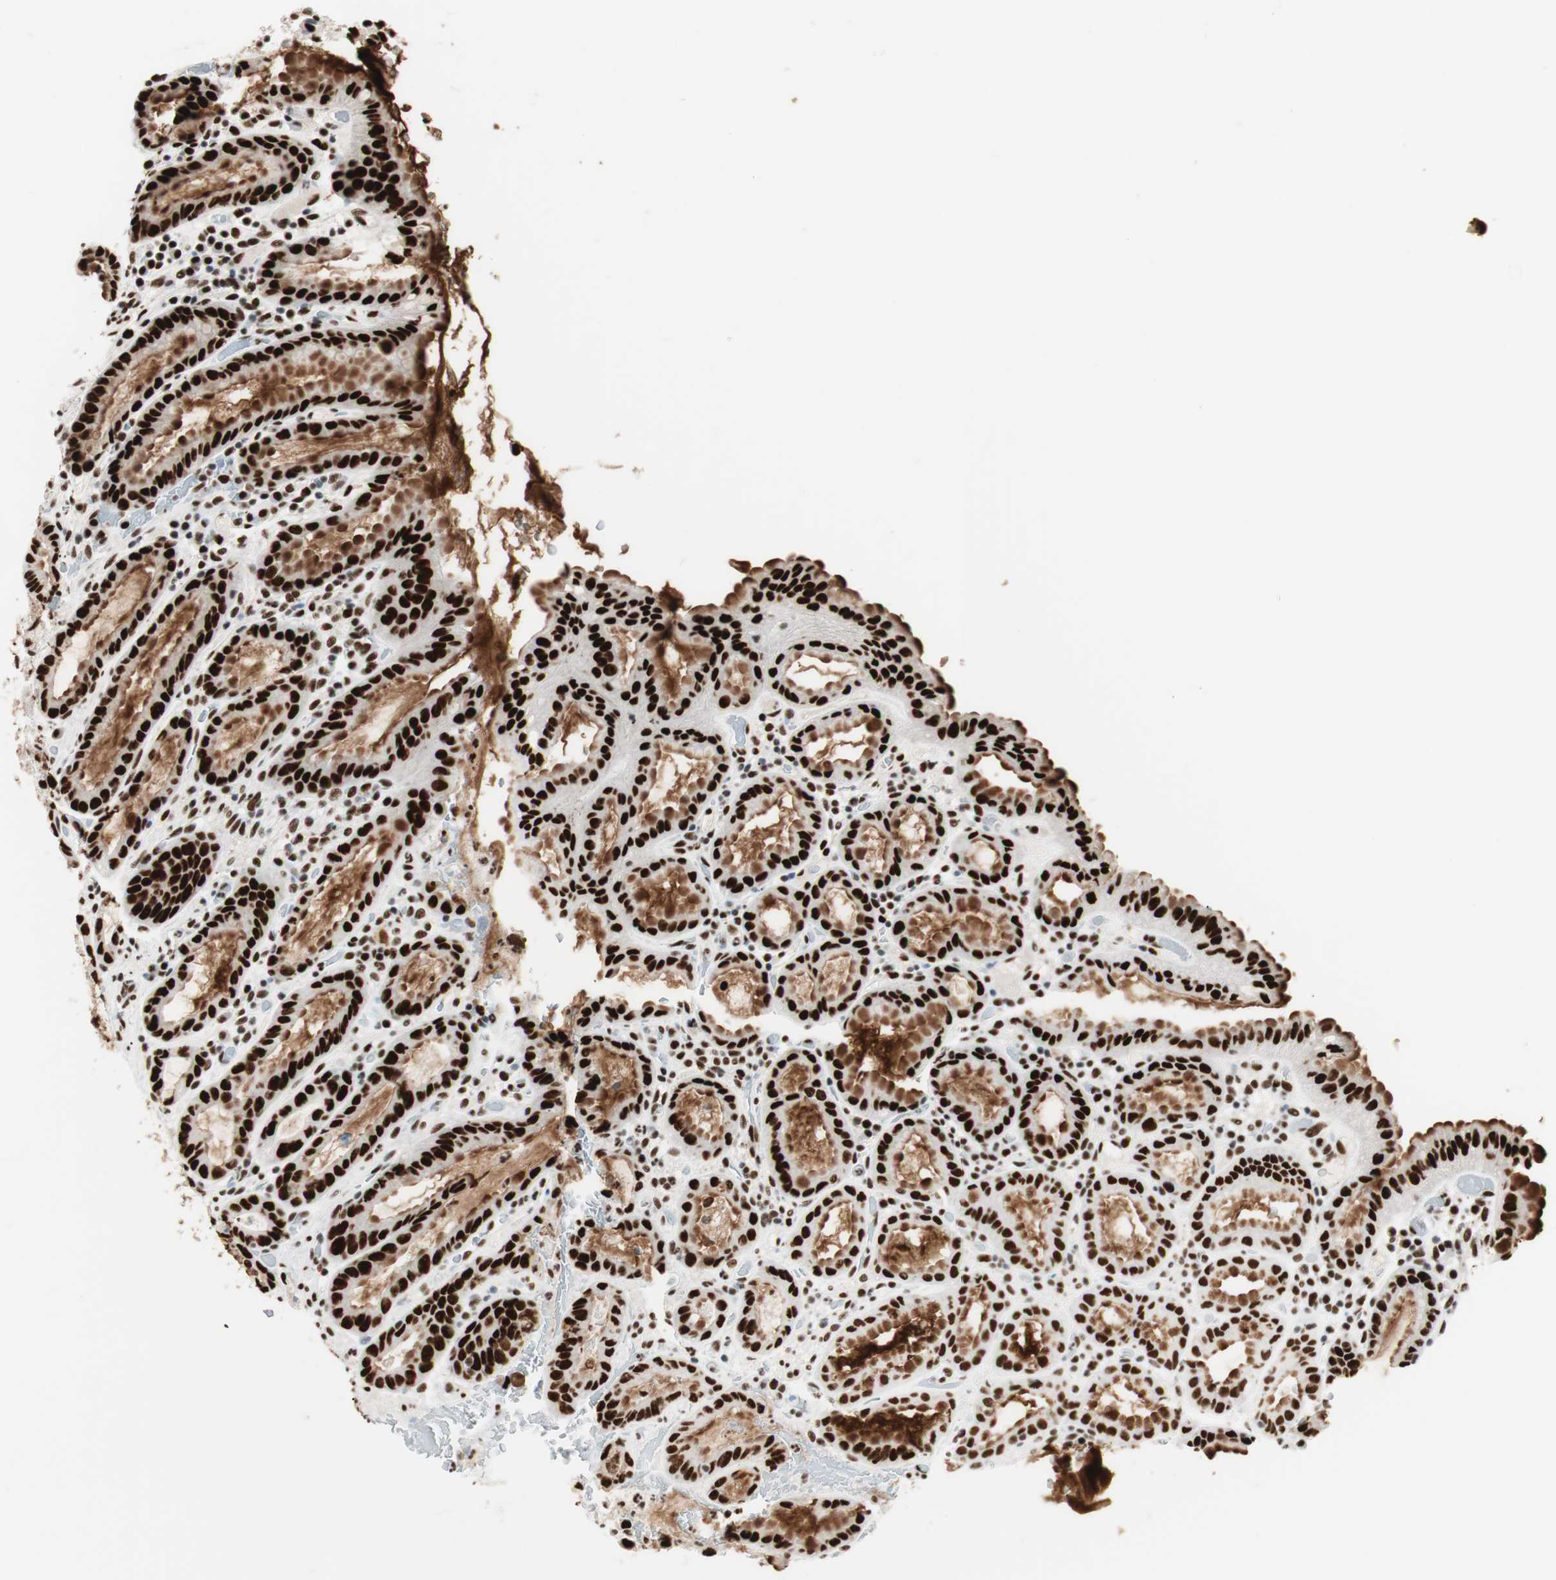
{"staining": {"intensity": "strong", "quantity": ">75%", "location": "cytoplasmic/membranous,nuclear"}, "tissue": "stomach", "cell_type": "Glandular cells", "image_type": "normal", "snomed": [{"axis": "morphology", "description": "Normal tissue, NOS"}, {"axis": "topography", "description": "Stomach, upper"}], "caption": "Immunohistochemical staining of unremarkable stomach displays high levels of strong cytoplasmic/membranous,nuclear expression in about >75% of glandular cells. The staining was performed using DAB, with brown indicating positive protein expression. Nuclei are stained blue with hematoxylin.", "gene": "PSME3", "patient": {"sex": "male", "age": 68}}